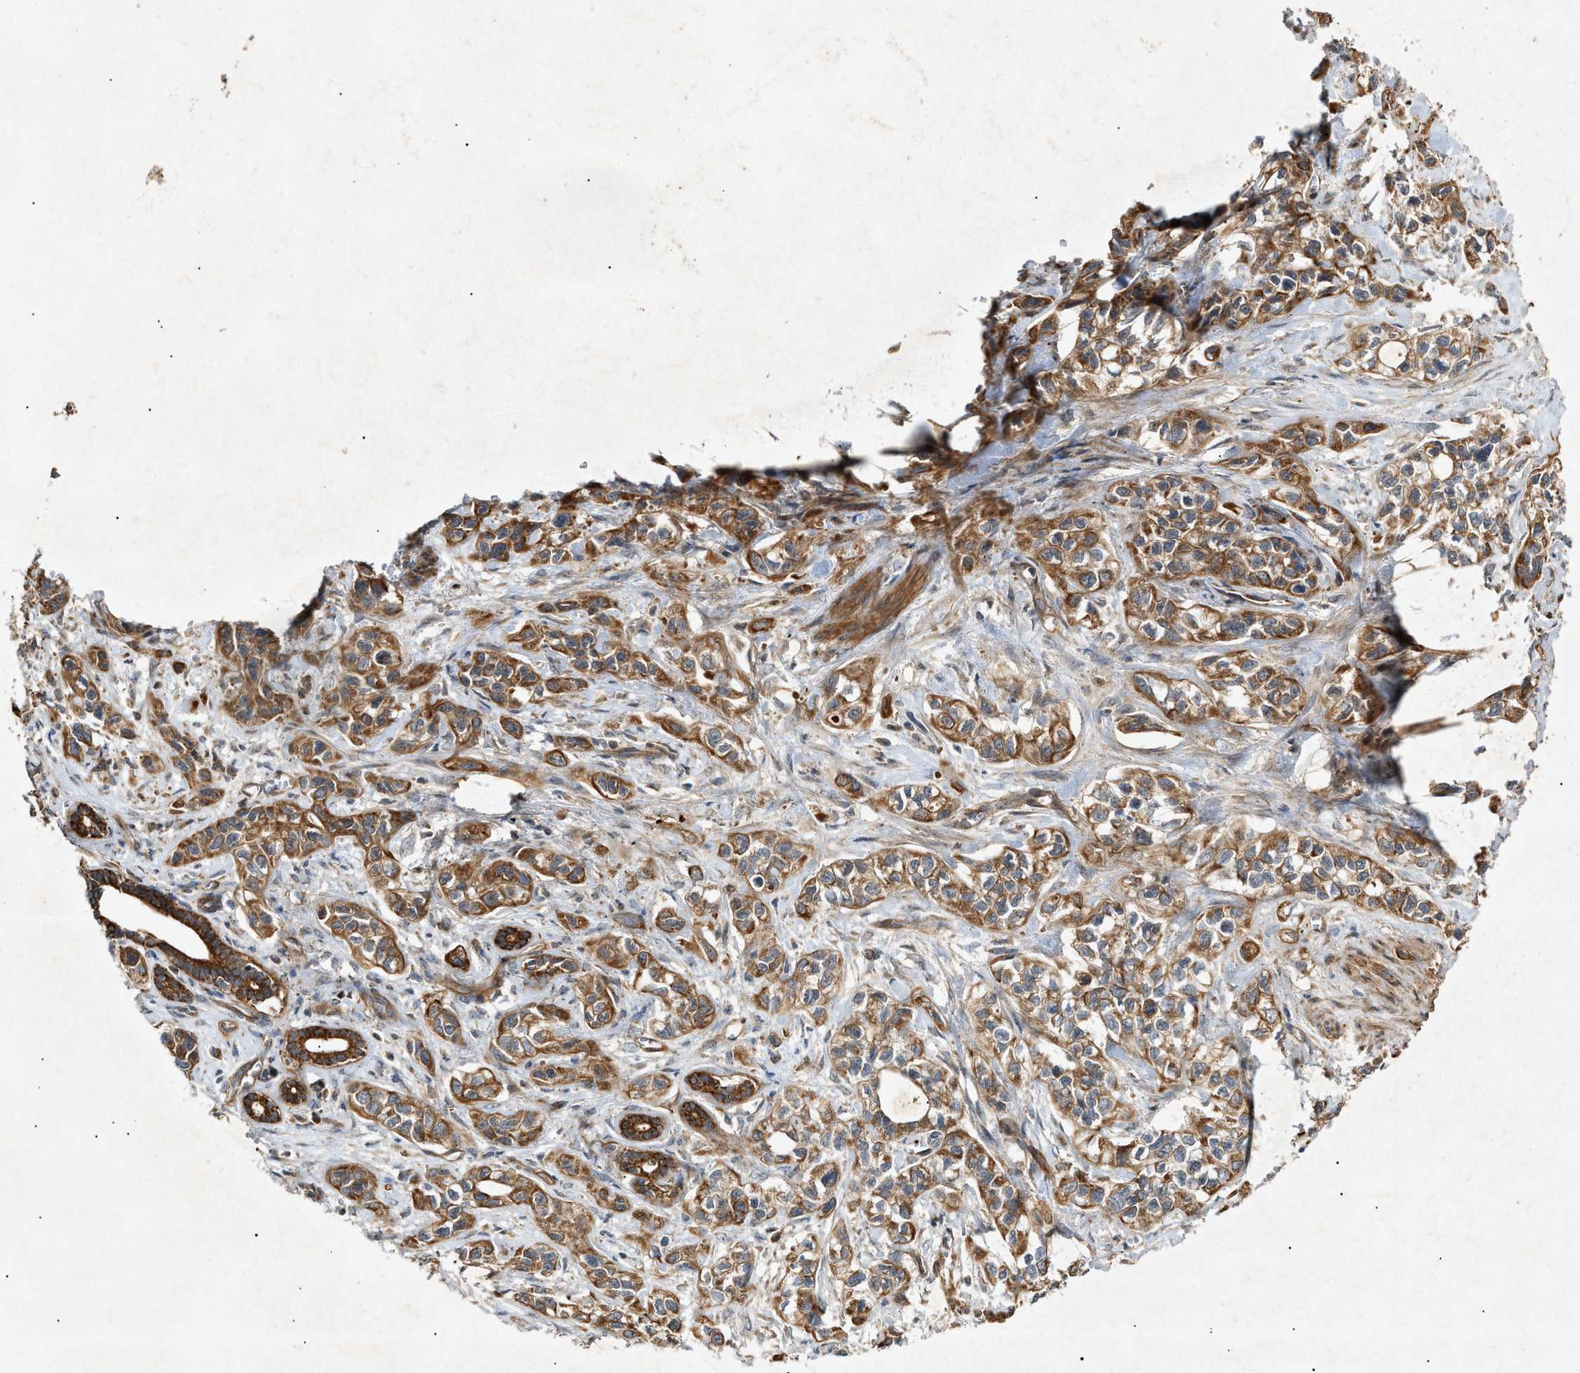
{"staining": {"intensity": "moderate", "quantity": ">75%", "location": "cytoplasmic/membranous"}, "tissue": "pancreatic cancer", "cell_type": "Tumor cells", "image_type": "cancer", "snomed": [{"axis": "morphology", "description": "Adenocarcinoma, NOS"}, {"axis": "topography", "description": "Pancreas"}], "caption": "DAB immunohistochemical staining of pancreatic adenocarcinoma displays moderate cytoplasmic/membranous protein expression in about >75% of tumor cells. (brown staining indicates protein expression, while blue staining denotes nuclei).", "gene": "MTCH1", "patient": {"sex": "male", "age": 74}}